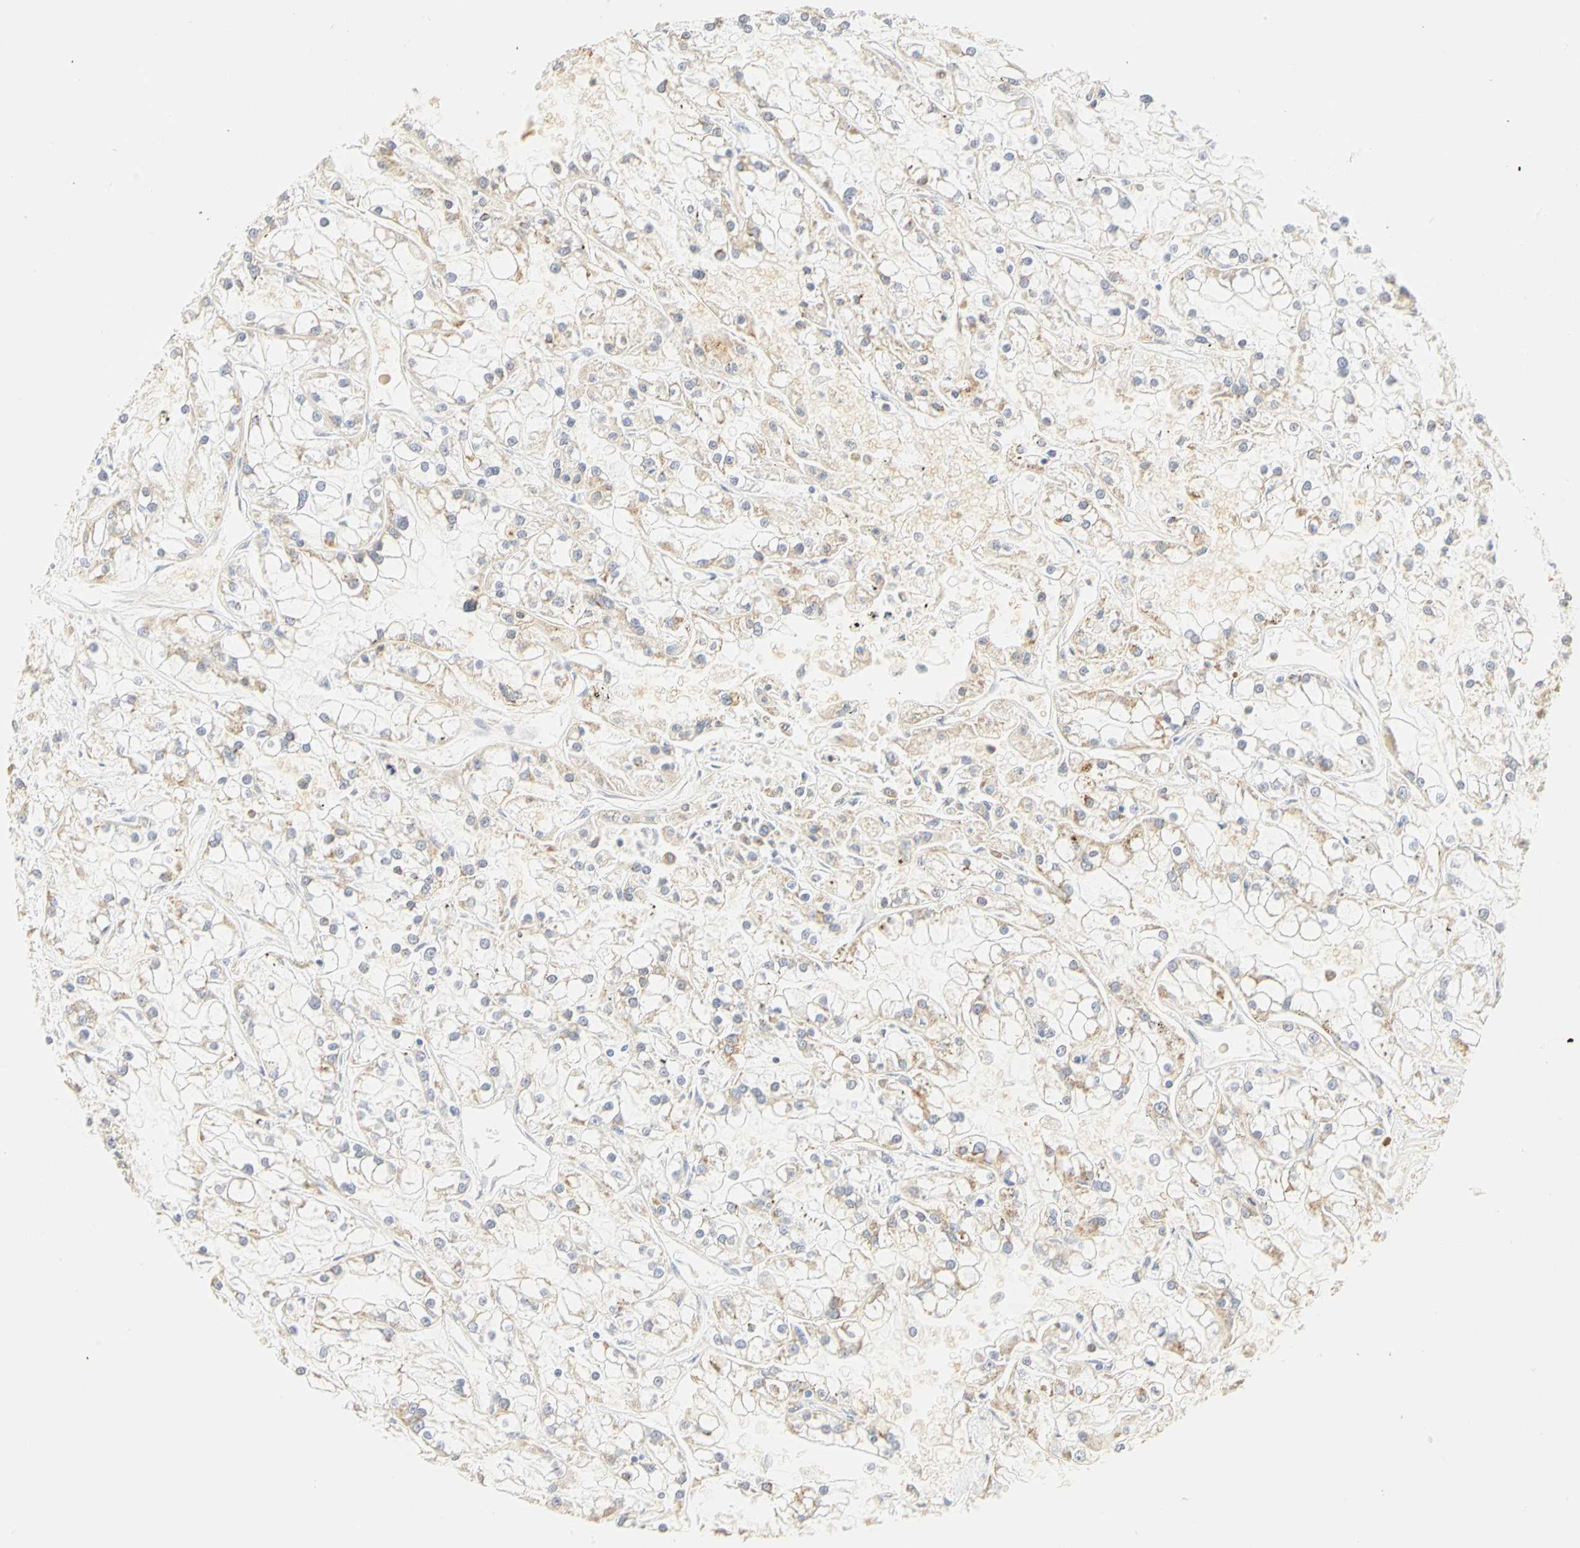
{"staining": {"intensity": "weak", "quantity": ">75%", "location": "cytoplasmic/membranous"}, "tissue": "renal cancer", "cell_type": "Tumor cells", "image_type": "cancer", "snomed": [{"axis": "morphology", "description": "Adenocarcinoma, NOS"}, {"axis": "topography", "description": "Kidney"}], "caption": "A histopathology image of renal adenocarcinoma stained for a protein shows weak cytoplasmic/membranous brown staining in tumor cells.", "gene": "GNRH2", "patient": {"sex": "female", "age": 52}}